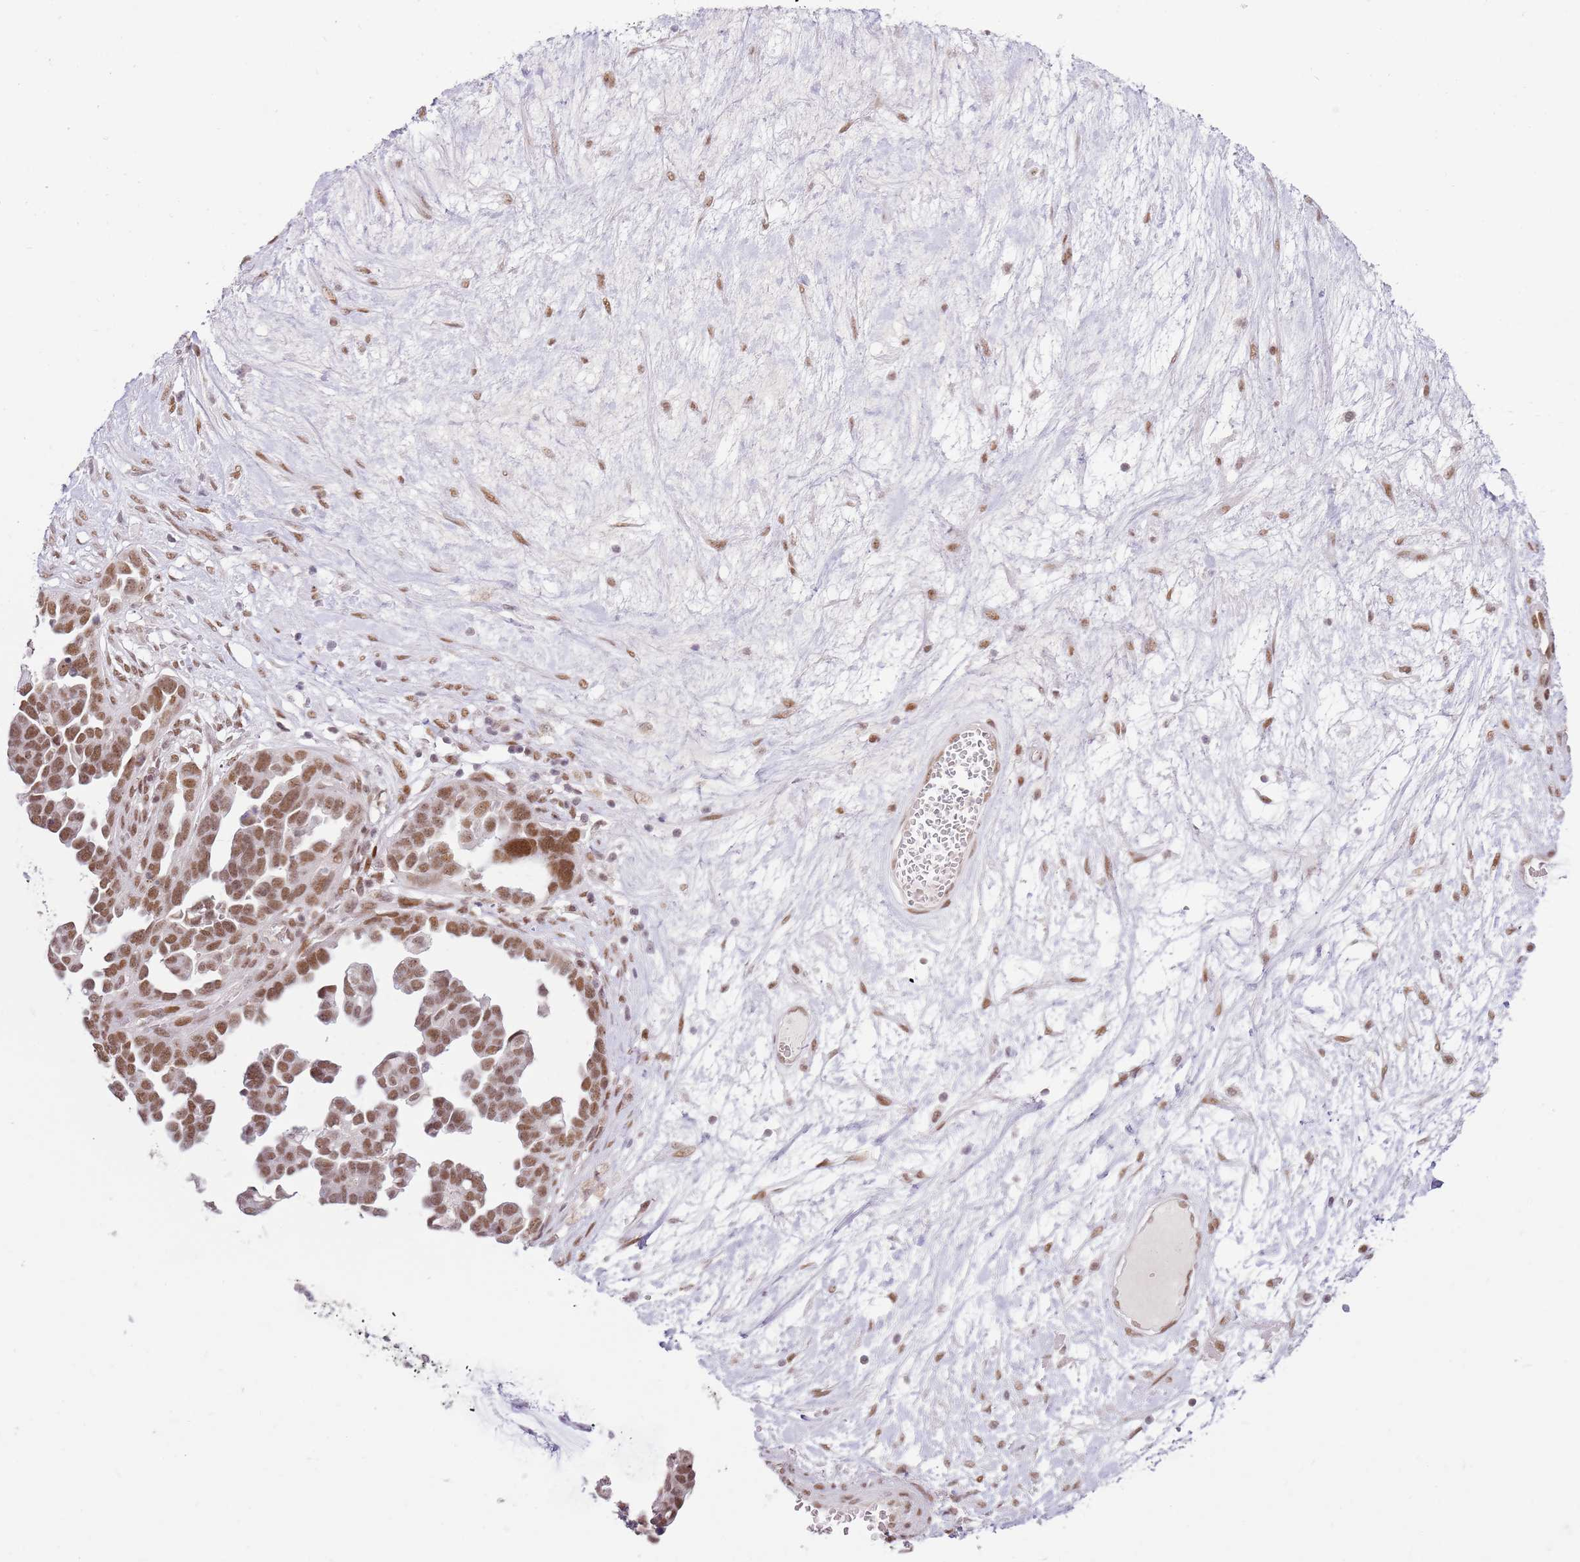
{"staining": {"intensity": "moderate", "quantity": ">75%", "location": "nuclear"}, "tissue": "ovarian cancer", "cell_type": "Tumor cells", "image_type": "cancer", "snomed": [{"axis": "morphology", "description": "Cystadenocarcinoma, serous, NOS"}, {"axis": "topography", "description": "Ovary"}], "caption": "The histopathology image shows immunohistochemical staining of ovarian cancer (serous cystadenocarcinoma). There is moderate nuclear expression is present in approximately >75% of tumor cells.", "gene": "PHC2", "patient": {"sex": "female", "age": 54}}